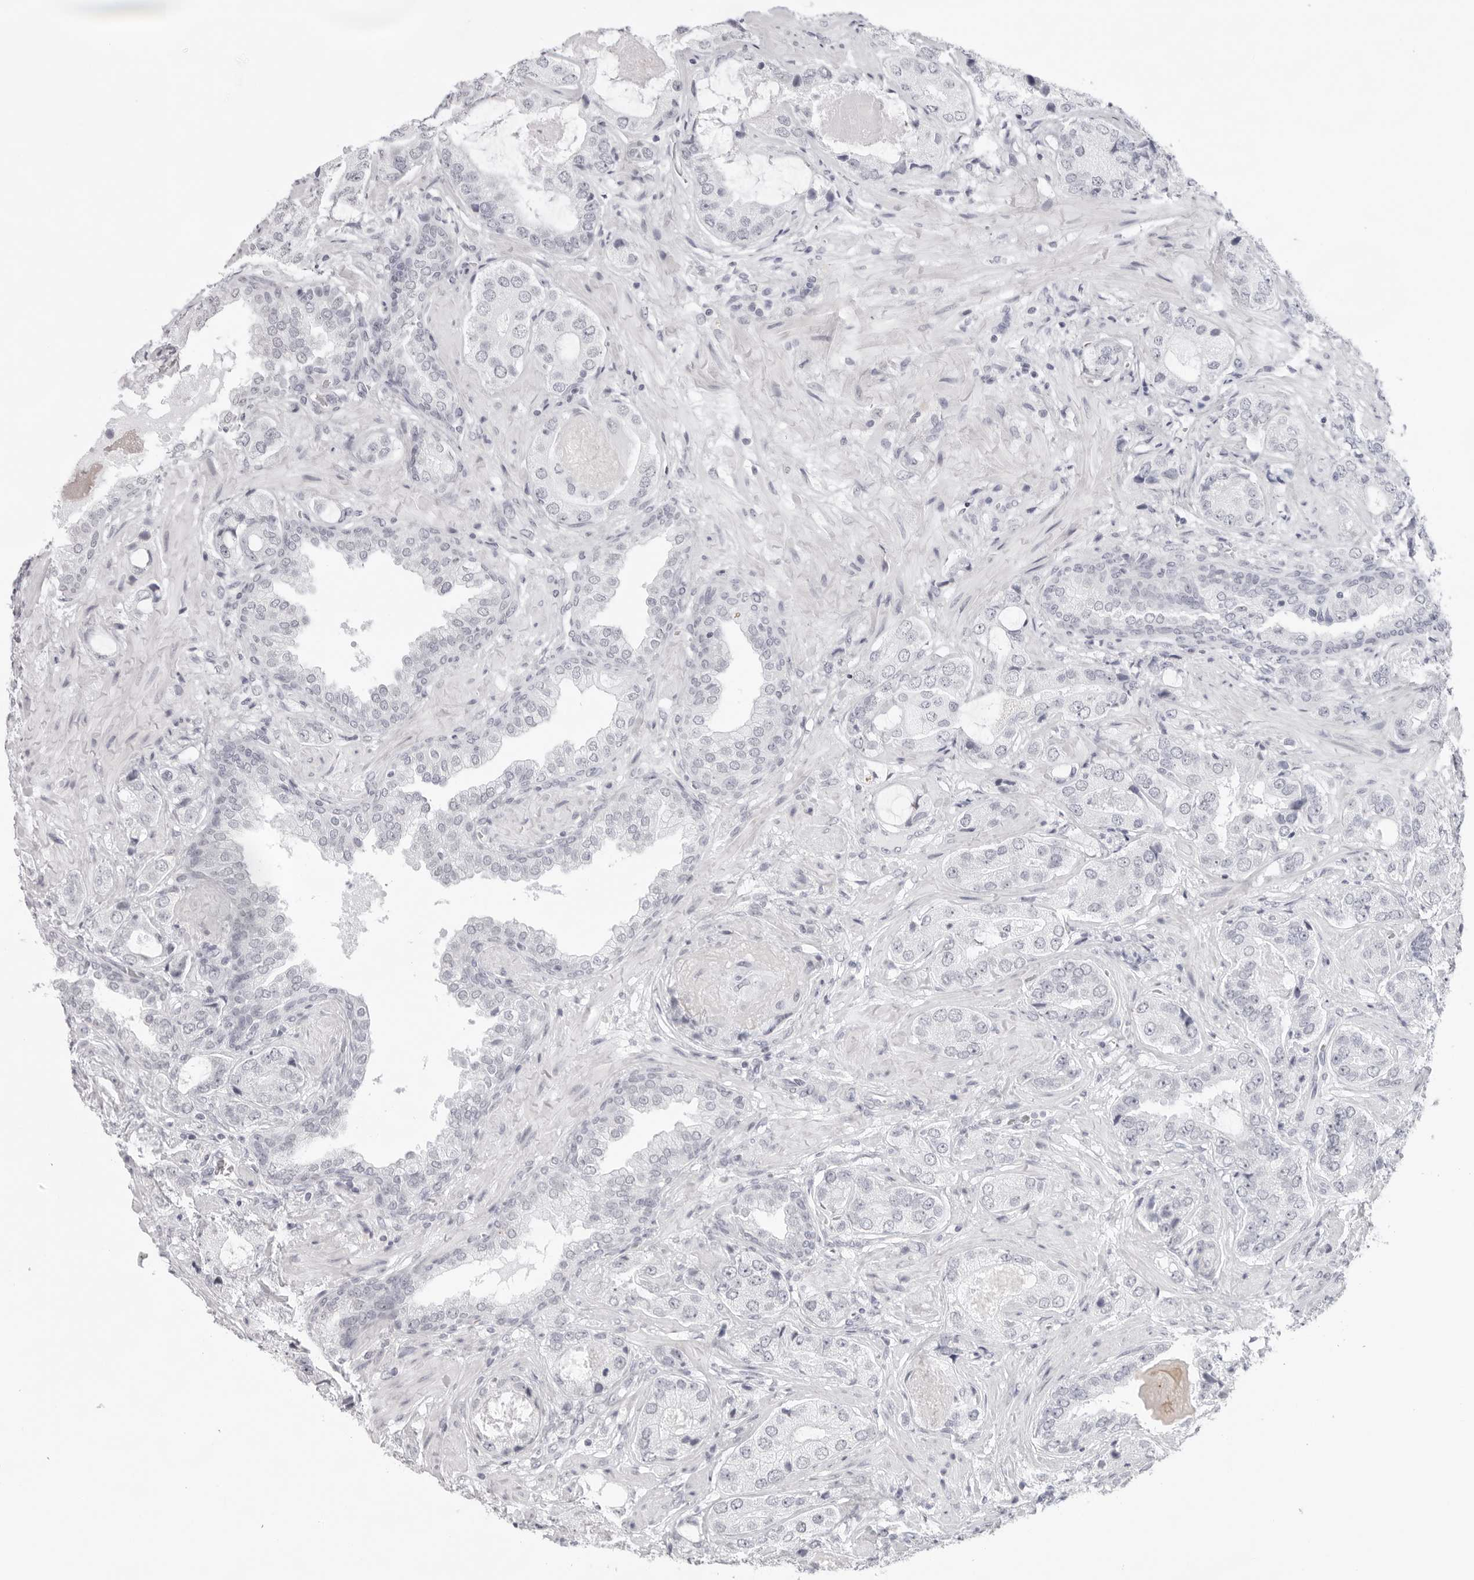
{"staining": {"intensity": "negative", "quantity": "none", "location": "none"}, "tissue": "prostate cancer", "cell_type": "Tumor cells", "image_type": "cancer", "snomed": [{"axis": "morphology", "description": "Normal tissue, NOS"}, {"axis": "morphology", "description": "Adenocarcinoma, High grade"}, {"axis": "topography", "description": "Prostate"}, {"axis": "topography", "description": "Peripheral nerve tissue"}], "caption": "This is an IHC photomicrograph of prostate cancer (adenocarcinoma (high-grade)). There is no expression in tumor cells.", "gene": "KLK12", "patient": {"sex": "male", "age": 59}}